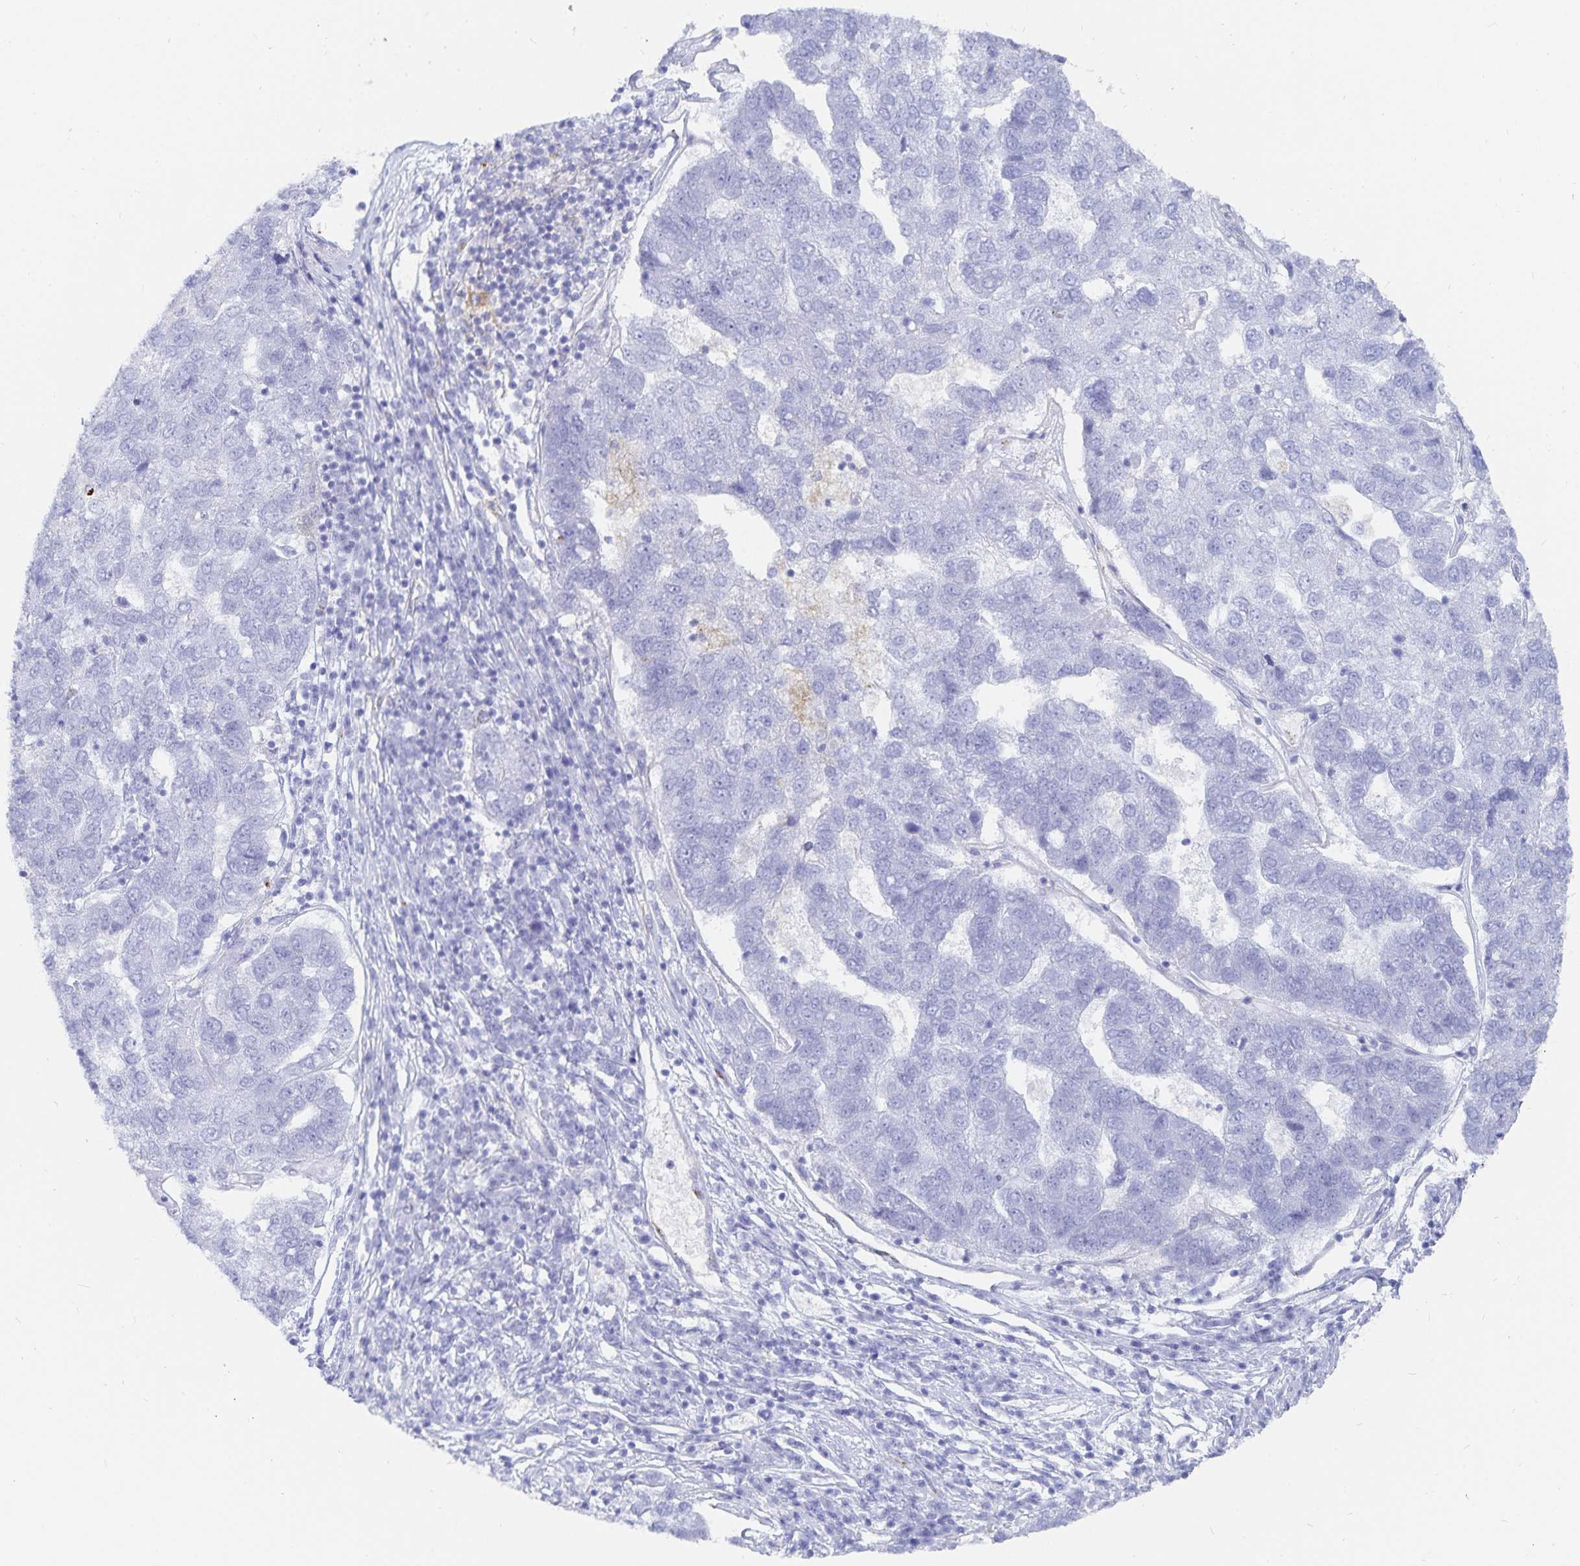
{"staining": {"intensity": "negative", "quantity": "none", "location": "none"}, "tissue": "pancreatic cancer", "cell_type": "Tumor cells", "image_type": "cancer", "snomed": [{"axis": "morphology", "description": "Adenocarcinoma, NOS"}, {"axis": "topography", "description": "Pancreas"}], "caption": "This photomicrograph is of pancreatic adenocarcinoma stained with IHC to label a protein in brown with the nuclei are counter-stained blue. There is no positivity in tumor cells. (DAB immunohistochemistry (IHC), high magnification).", "gene": "INSL5", "patient": {"sex": "female", "age": 61}}